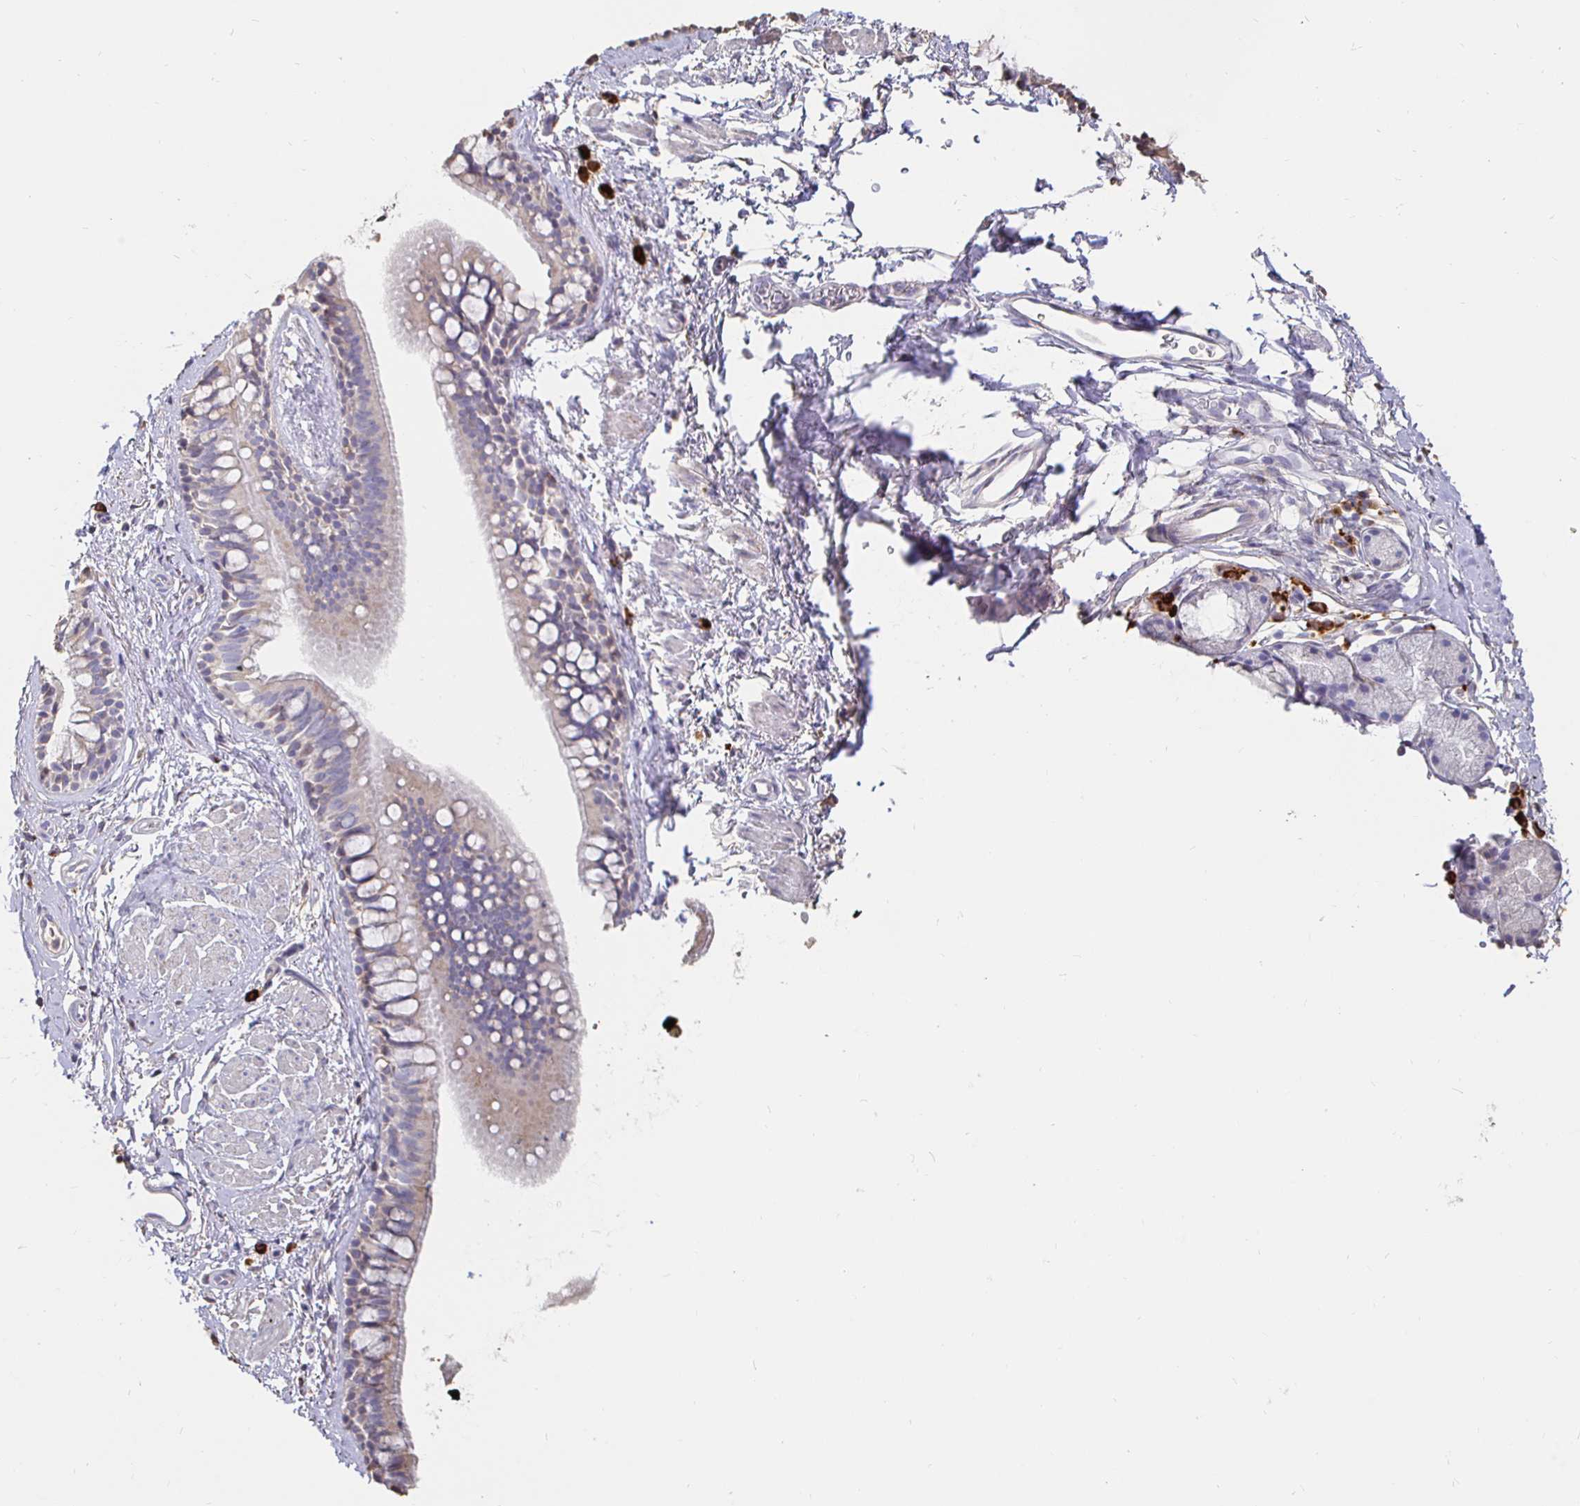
{"staining": {"intensity": "weak", "quantity": "25%-75%", "location": "cytoplasmic/membranous"}, "tissue": "bronchus", "cell_type": "Respiratory epithelial cells", "image_type": "normal", "snomed": [{"axis": "morphology", "description": "Normal tissue, NOS"}, {"axis": "topography", "description": "Lymph node"}, {"axis": "topography", "description": "Cartilage tissue"}, {"axis": "topography", "description": "Bronchus"}], "caption": "Normal bronchus displays weak cytoplasmic/membranous expression in approximately 25%-75% of respiratory epithelial cells, visualized by immunohistochemistry.", "gene": "CXCR3", "patient": {"sex": "female", "age": 70}}